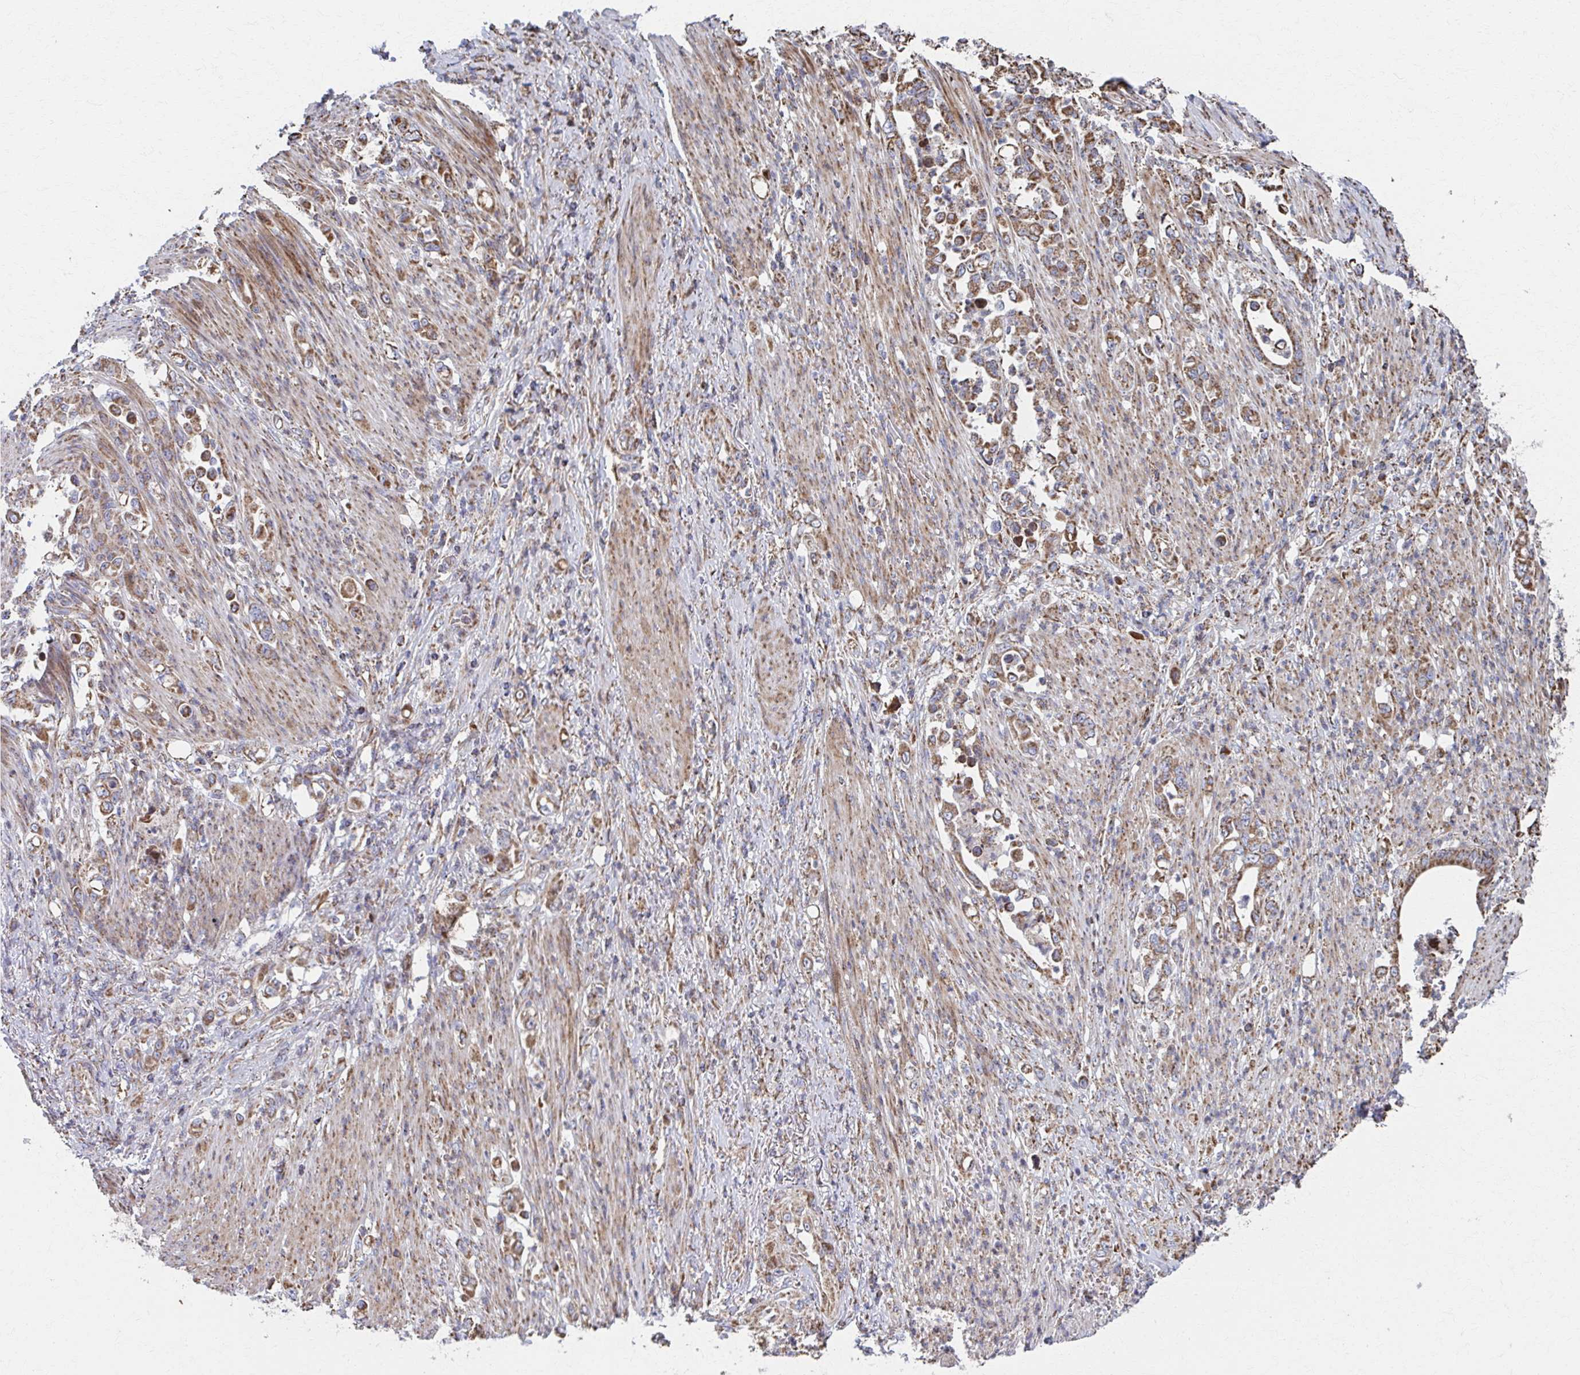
{"staining": {"intensity": "moderate", "quantity": ">75%", "location": "cytoplasmic/membranous"}, "tissue": "stomach cancer", "cell_type": "Tumor cells", "image_type": "cancer", "snomed": [{"axis": "morphology", "description": "Normal tissue, NOS"}, {"axis": "morphology", "description": "Adenocarcinoma, NOS"}, {"axis": "topography", "description": "Stomach"}], "caption": "Protein staining of adenocarcinoma (stomach) tissue shows moderate cytoplasmic/membranous positivity in about >75% of tumor cells.", "gene": "SAT1", "patient": {"sex": "female", "age": 79}}